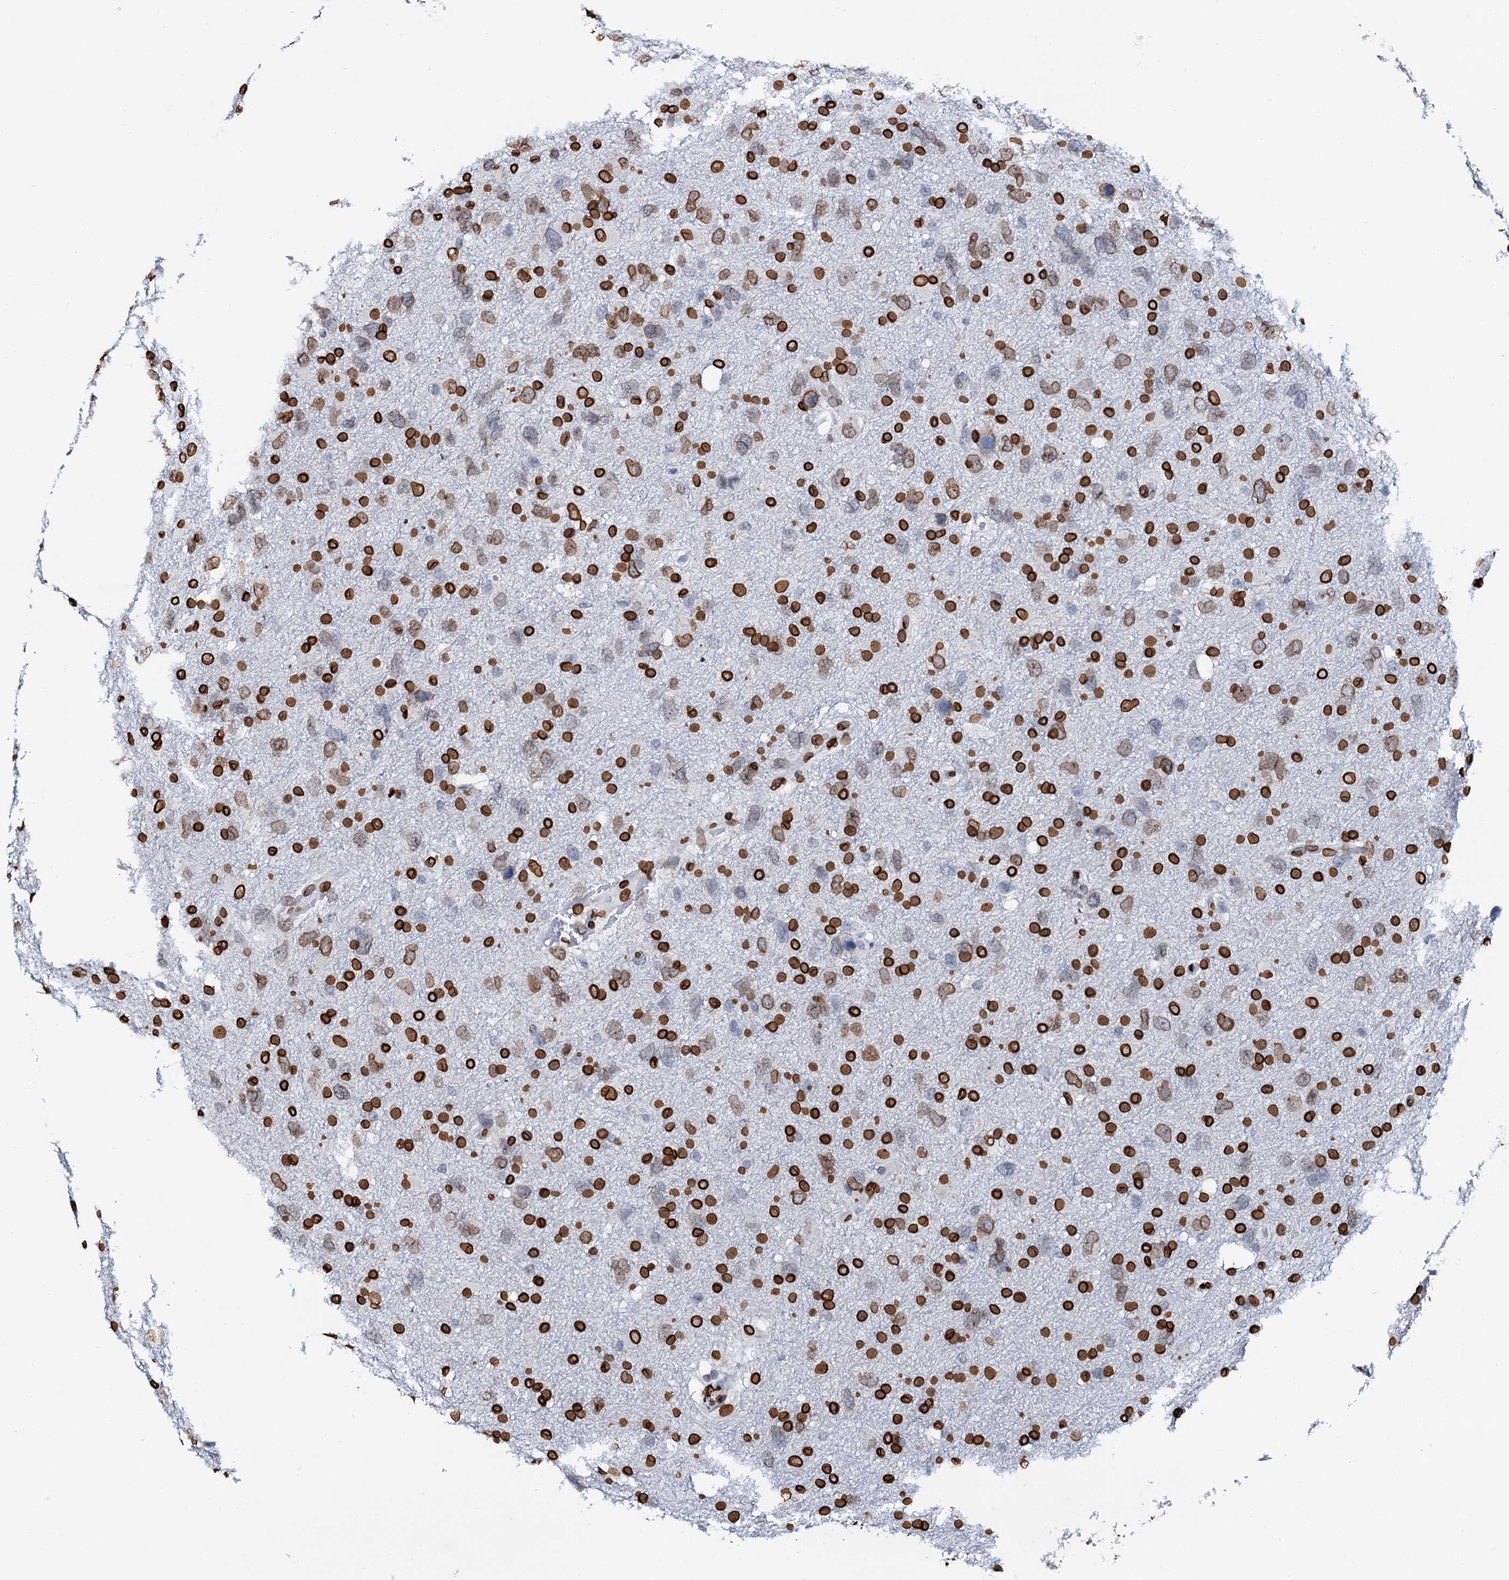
{"staining": {"intensity": "strong", "quantity": ">75%", "location": "cytoplasmic/membranous,nuclear"}, "tissue": "glioma", "cell_type": "Tumor cells", "image_type": "cancer", "snomed": [{"axis": "morphology", "description": "Glioma, malignant, High grade"}, {"axis": "topography", "description": "Brain"}], "caption": "A brown stain labels strong cytoplasmic/membranous and nuclear positivity of a protein in glioma tumor cells. (DAB (3,3'-diaminobenzidine) = brown stain, brightfield microscopy at high magnification).", "gene": "KATNAL2", "patient": {"sex": "male", "age": 61}}